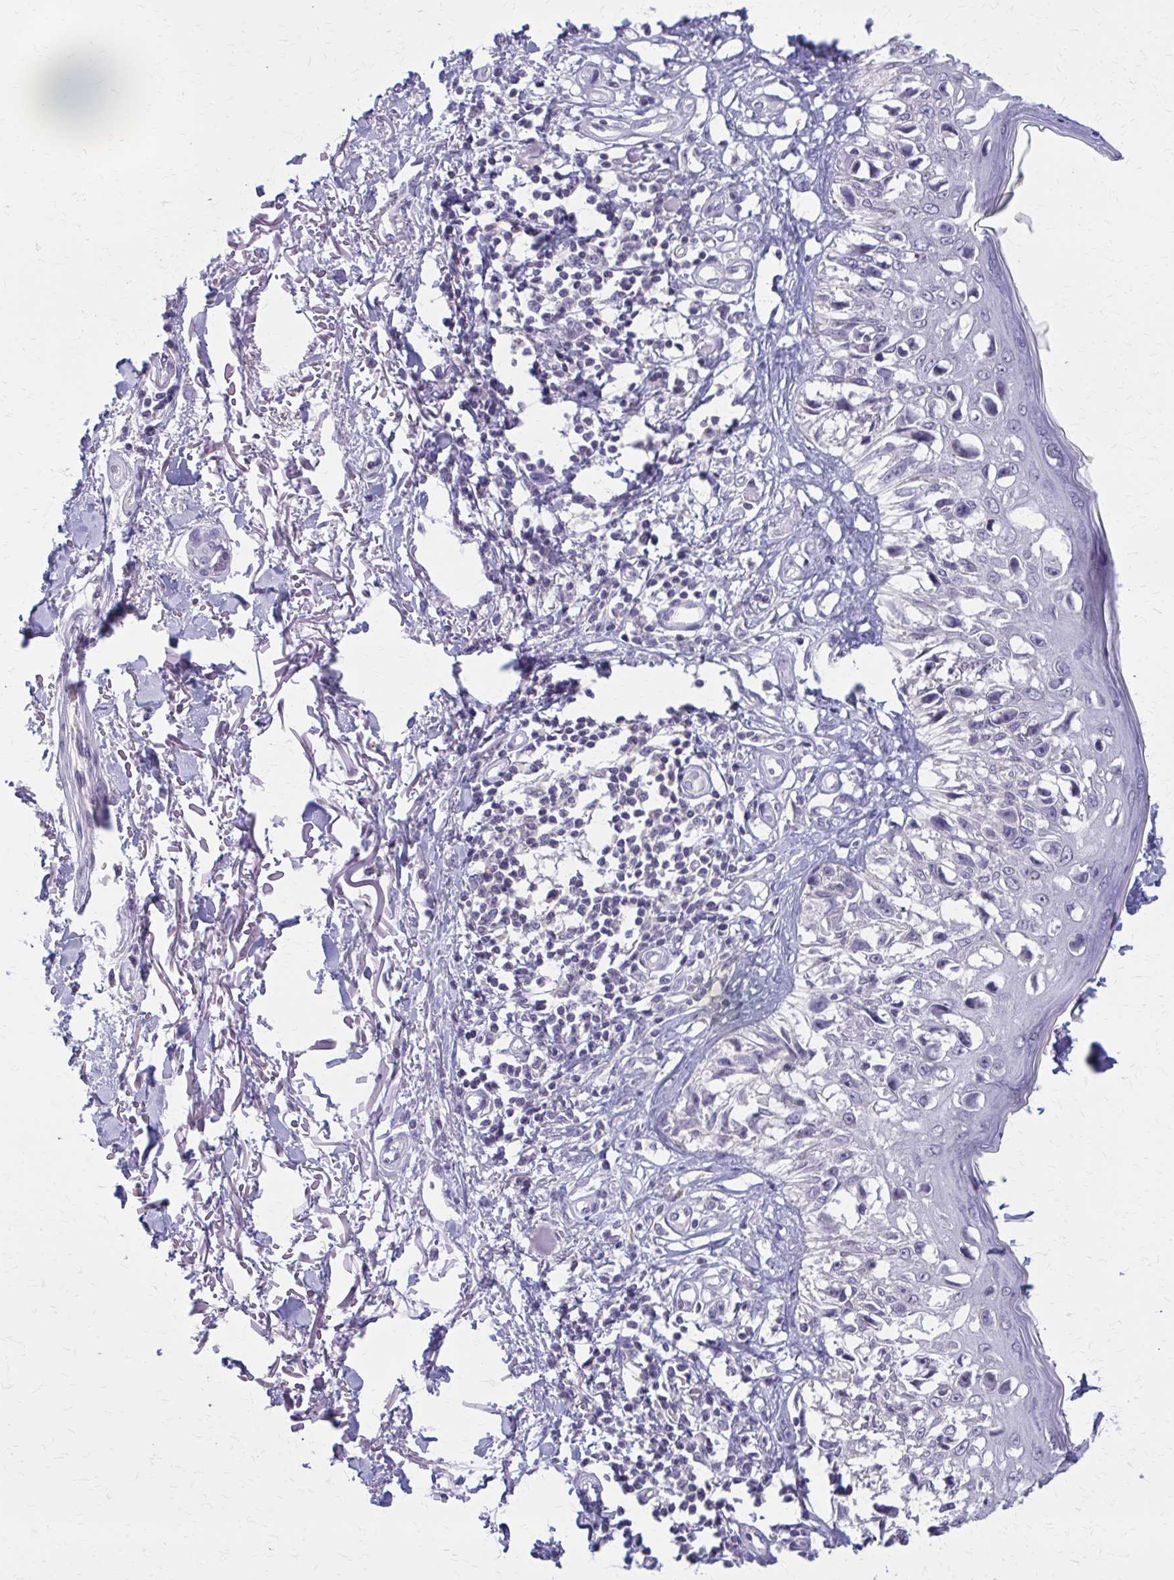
{"staining": {"intensity": "negative", "quantity": "none", "location": "none"}, "tissue": "melanoma", "cell_type": "Tumor cells", "image_type": "cancer", "snomed": [{"axis": "morphology", "description": "Malignant melanoma, NOS"}, {"axis": "topography", "description": "Skin"}], "caption": "DAB (3,3'-diaminobenzidine) immunohistochemical staining of melanoma reveals no significant staining in tumor cells.", "gene": "OR4A47", "patient": {"sex": "male", "age": 73}}